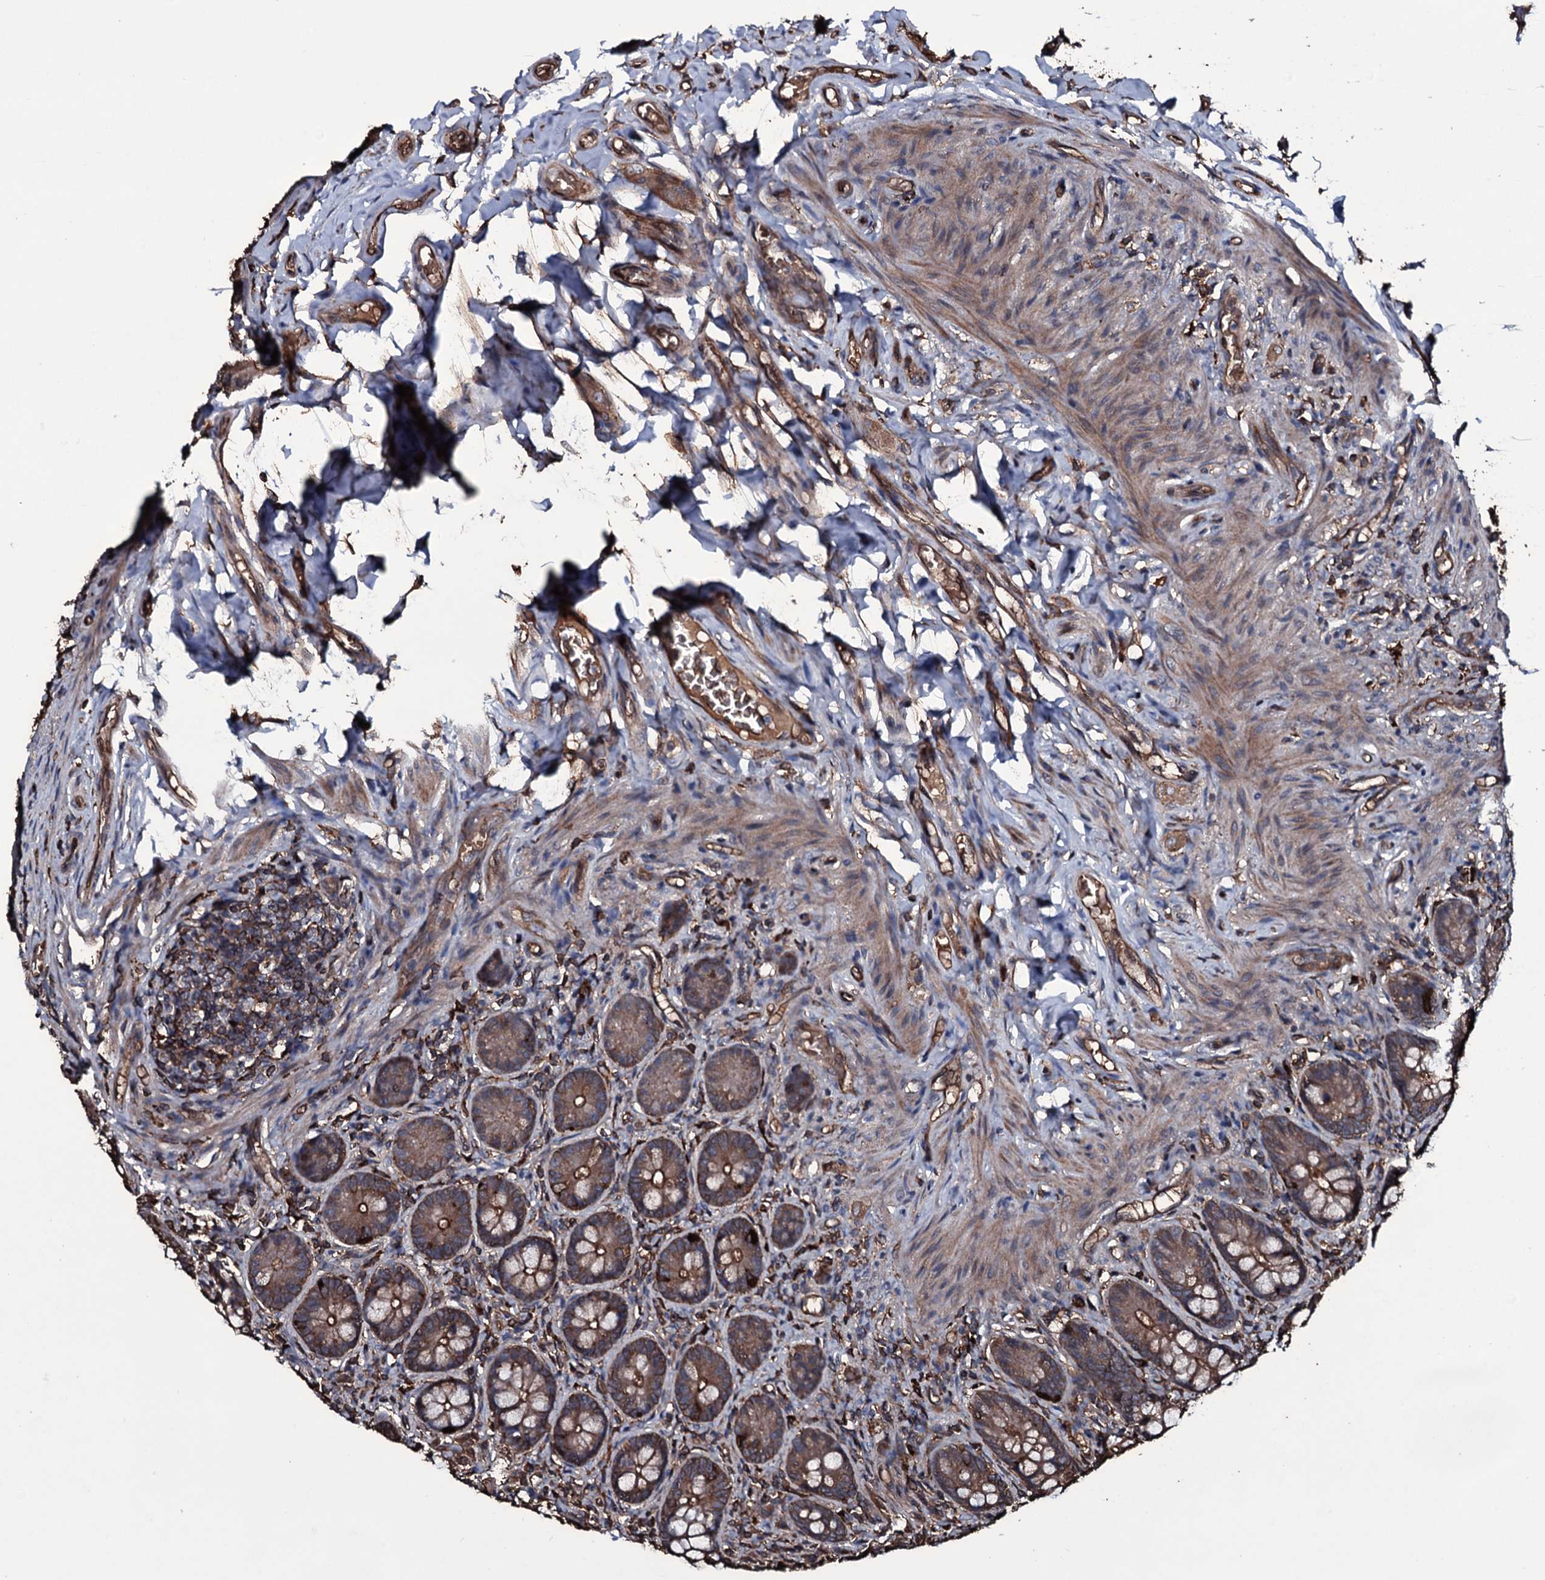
{"staining": {"intensity": "moderate", "quantity": ">75%", "location": "cytoplasmic/membranous"}, "tissue": "small intestine", "cell_type": "Glandular cells", "image_type": "normal", "snomed": [{"axis": "morphology", "description": "Normal tissue, NOS"}, {"axis": "topography", "description": "Small intestine"}], "caption": "Moderate cytoplasmic/membranous staining for a protein is appreciated in approximately >75% of glandular cells of benign small intestine using immunohistochemistry.", "gene": "ZSWIM8", "patient": {"sex": "male", "age": 52}}